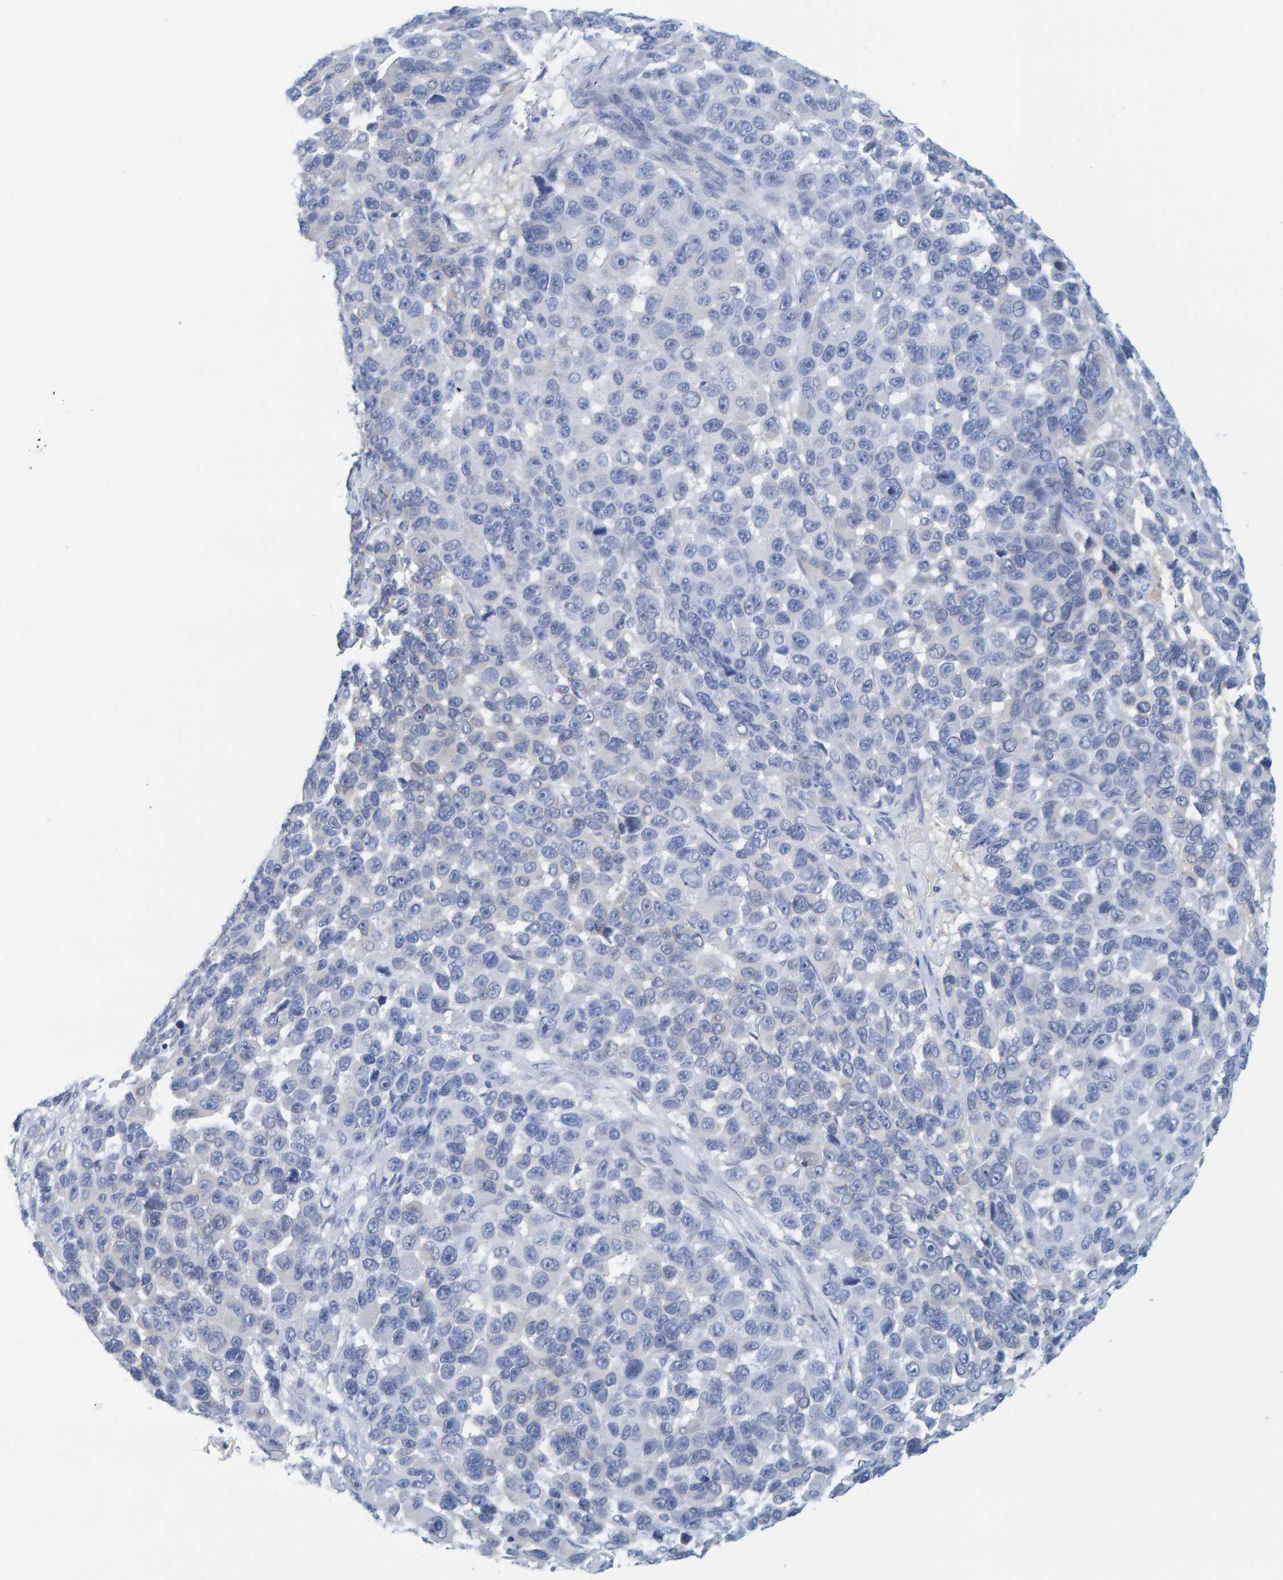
{"staining": {"intensity": "negative", "quantity": "none", "location": "none"}, "tissue": "melanoma", "cell_type": "Tumor cells", "image_type": "cancer", "snomed": [{"axis": "morphology", "description": "Malignant melanoma, NOS"}, {"axis": "topography", "description": "Skin"}], "caption": "Immunohistochemistry (IHC) image of malignant melanoma stained for a protein (brown), which demonstrates no expression in tumor cells.", "gene": "KLHL11", "patient": {"sex": "male", "age": 53}}